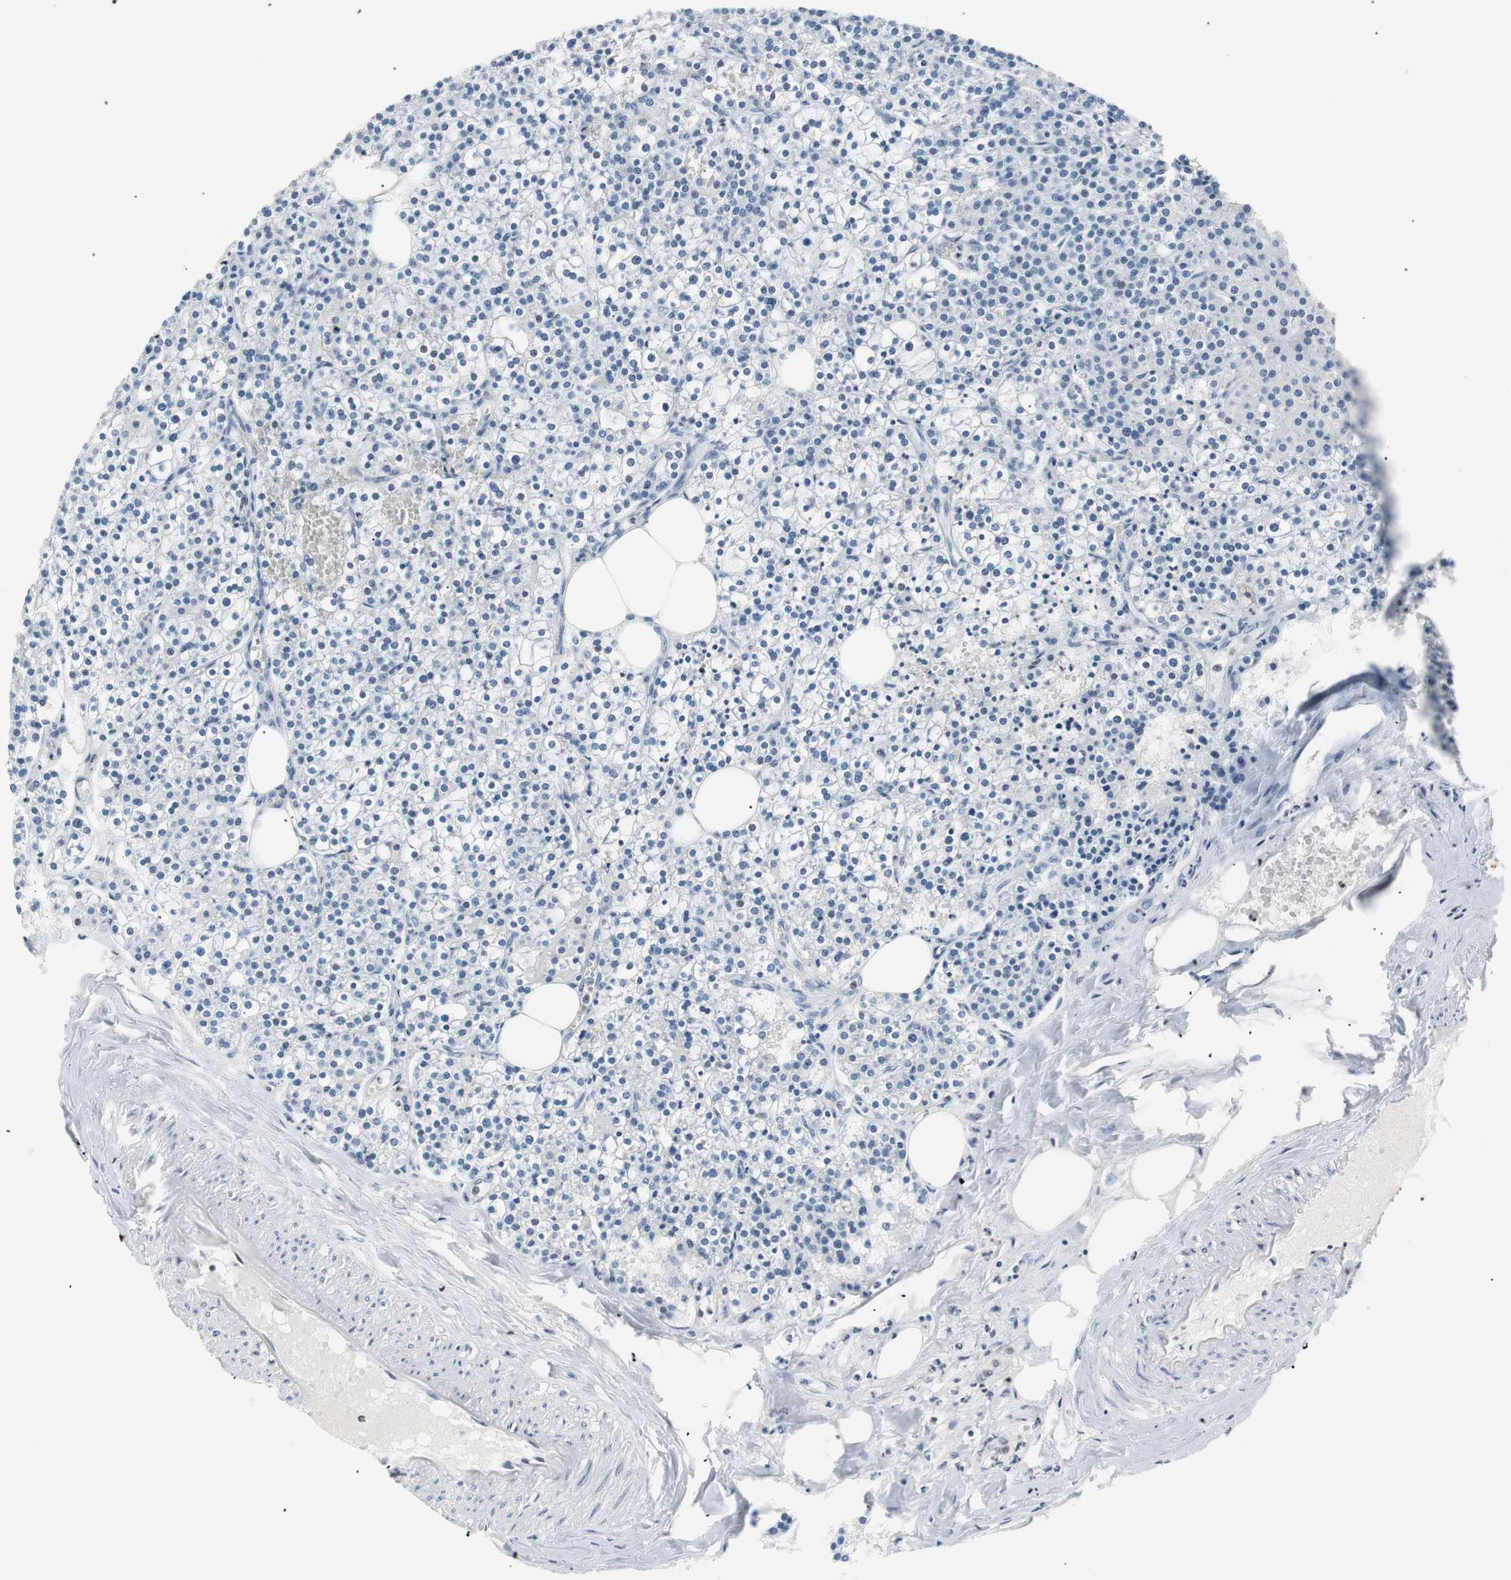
{"staining": {"intensity": "moderate", "quantity": "<25%", "location": "nuclear"}, "tissue": "parathyroid gland", "cell_type": "Glandular cells", "image_type": "normal", "snomed": [{"axis": "morphology", "description": "Normal tissue, NOS"}, {"axis": "topography", "description": "Parathyroid gland"}], "caption": "This is an image of immunohistochemistry (IHC) staining of unremarkable parathyroid gland, which shows moderate expression in the nuclear of glandular cells.", "gene": "CEBPB", "patient": {"sex": "female", "age": 63}}